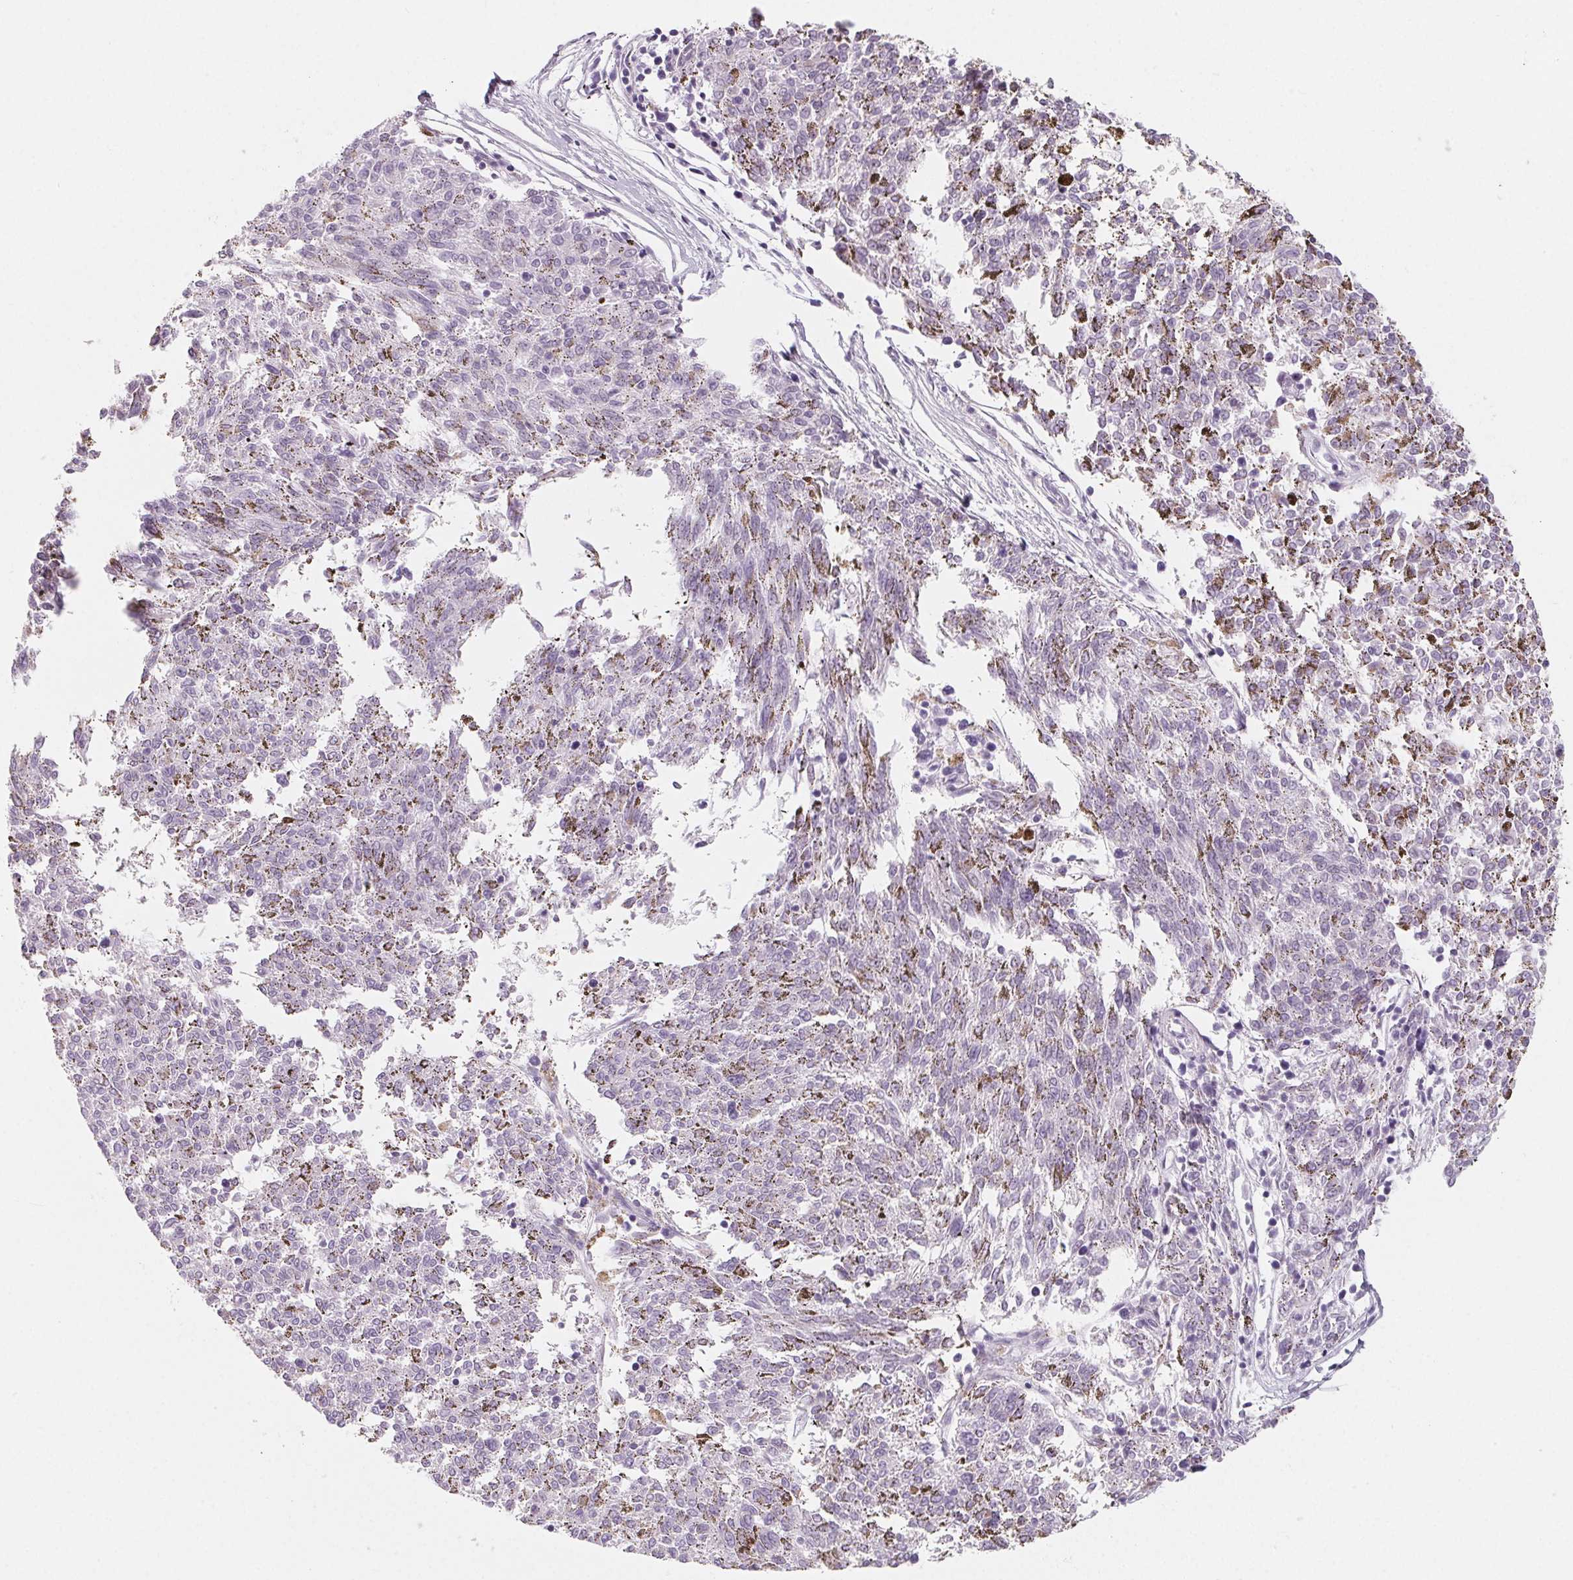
{"staining": {"intensity": "negative", "quantity": "none", "location": "none"}, "tissue": "melanoma", "cell_type": "Tumor cells", "image_type": "cancer", "snomed": [{"axis": "morphology", "description": "Malignant melanoma, NOS"}, {"axis": "topography", "description": "Skin"}], "caption": "The immunohistochemistry histopathology image has no significant staining in tumor cells of melanoma tissue.", "gene": "SH3GL2", "patient": {"sex": "female", "age": 72}}